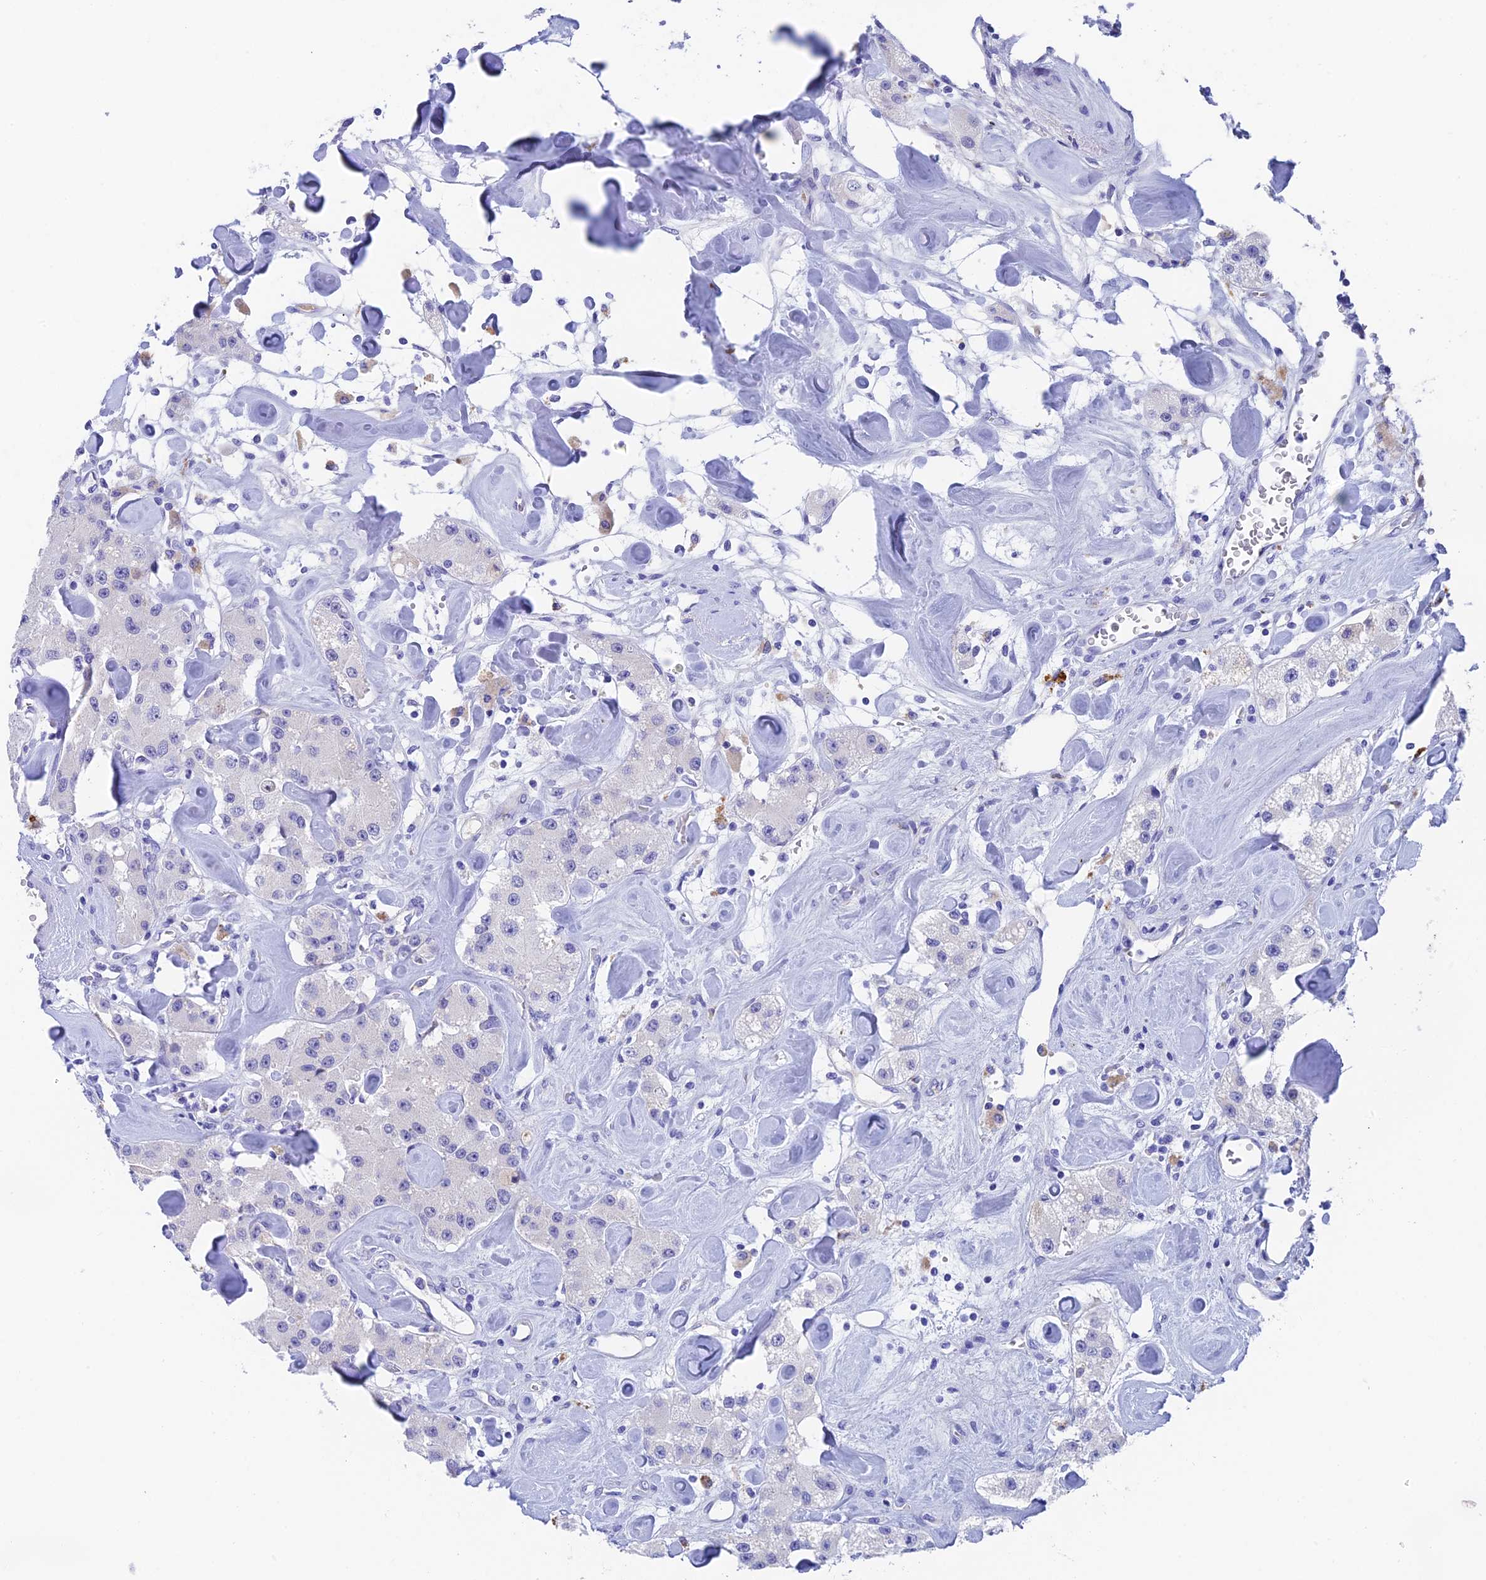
{"staining": {"intensity": "negative", "quantity": "none", "location": "none"}, "tissue": "carcinoid", "cell_type": "Tumor cells", "image_type": "cancer", "snomed": [{"axis": "morphology", "description": "Carcinoid, malignant, NOS"}, {"axis": "topography", "description": "Pancreas"}], "caption": "Immunohistochemical staining of carcinoid shows no significant positivity in tumor cells.", "gene": "ADAMTS13", "patient": {"sex": "male", "age": 41}}